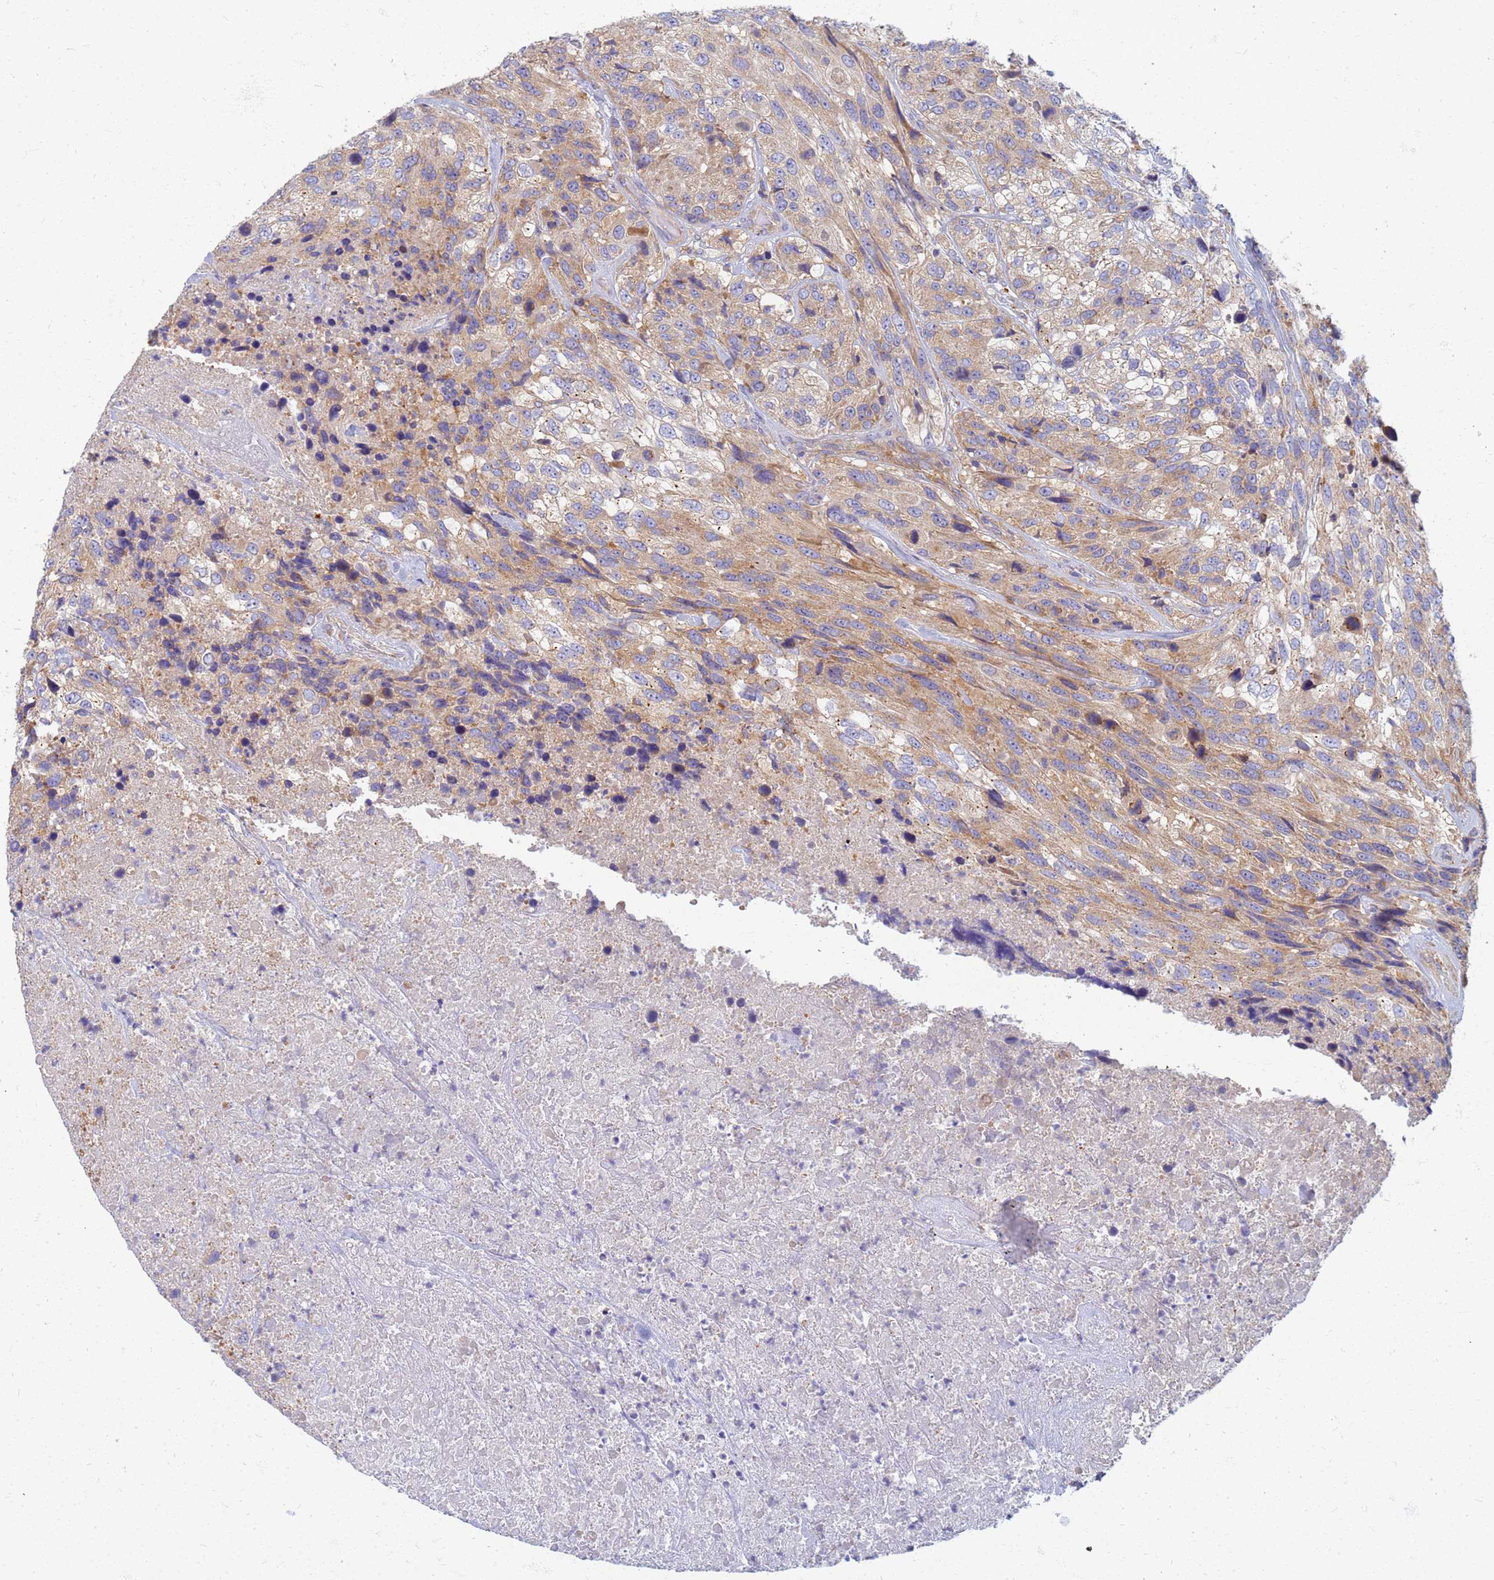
{"staining": {"intensity": "moderate", "quantity": "25%-75%", "location": "cytoplasmic/membranous"}, "tissue": "urothelial cancer", "cell_type": "Tumor cells", "image_type": "cancer", "snomed": [{"axis": "morphology", "description": "Urothelial carcinoma, High grade"}, {"axis": "topography", "description": "Urinary bladder"}], "caption": "Protein analysis of urothelial cancer tissue reveals moderate cytoplasmic/membranous expression in approximately 25%-75% of tumor cells.", "gene": "EEA1", "patient": {"sex": "female", "age": 70}}